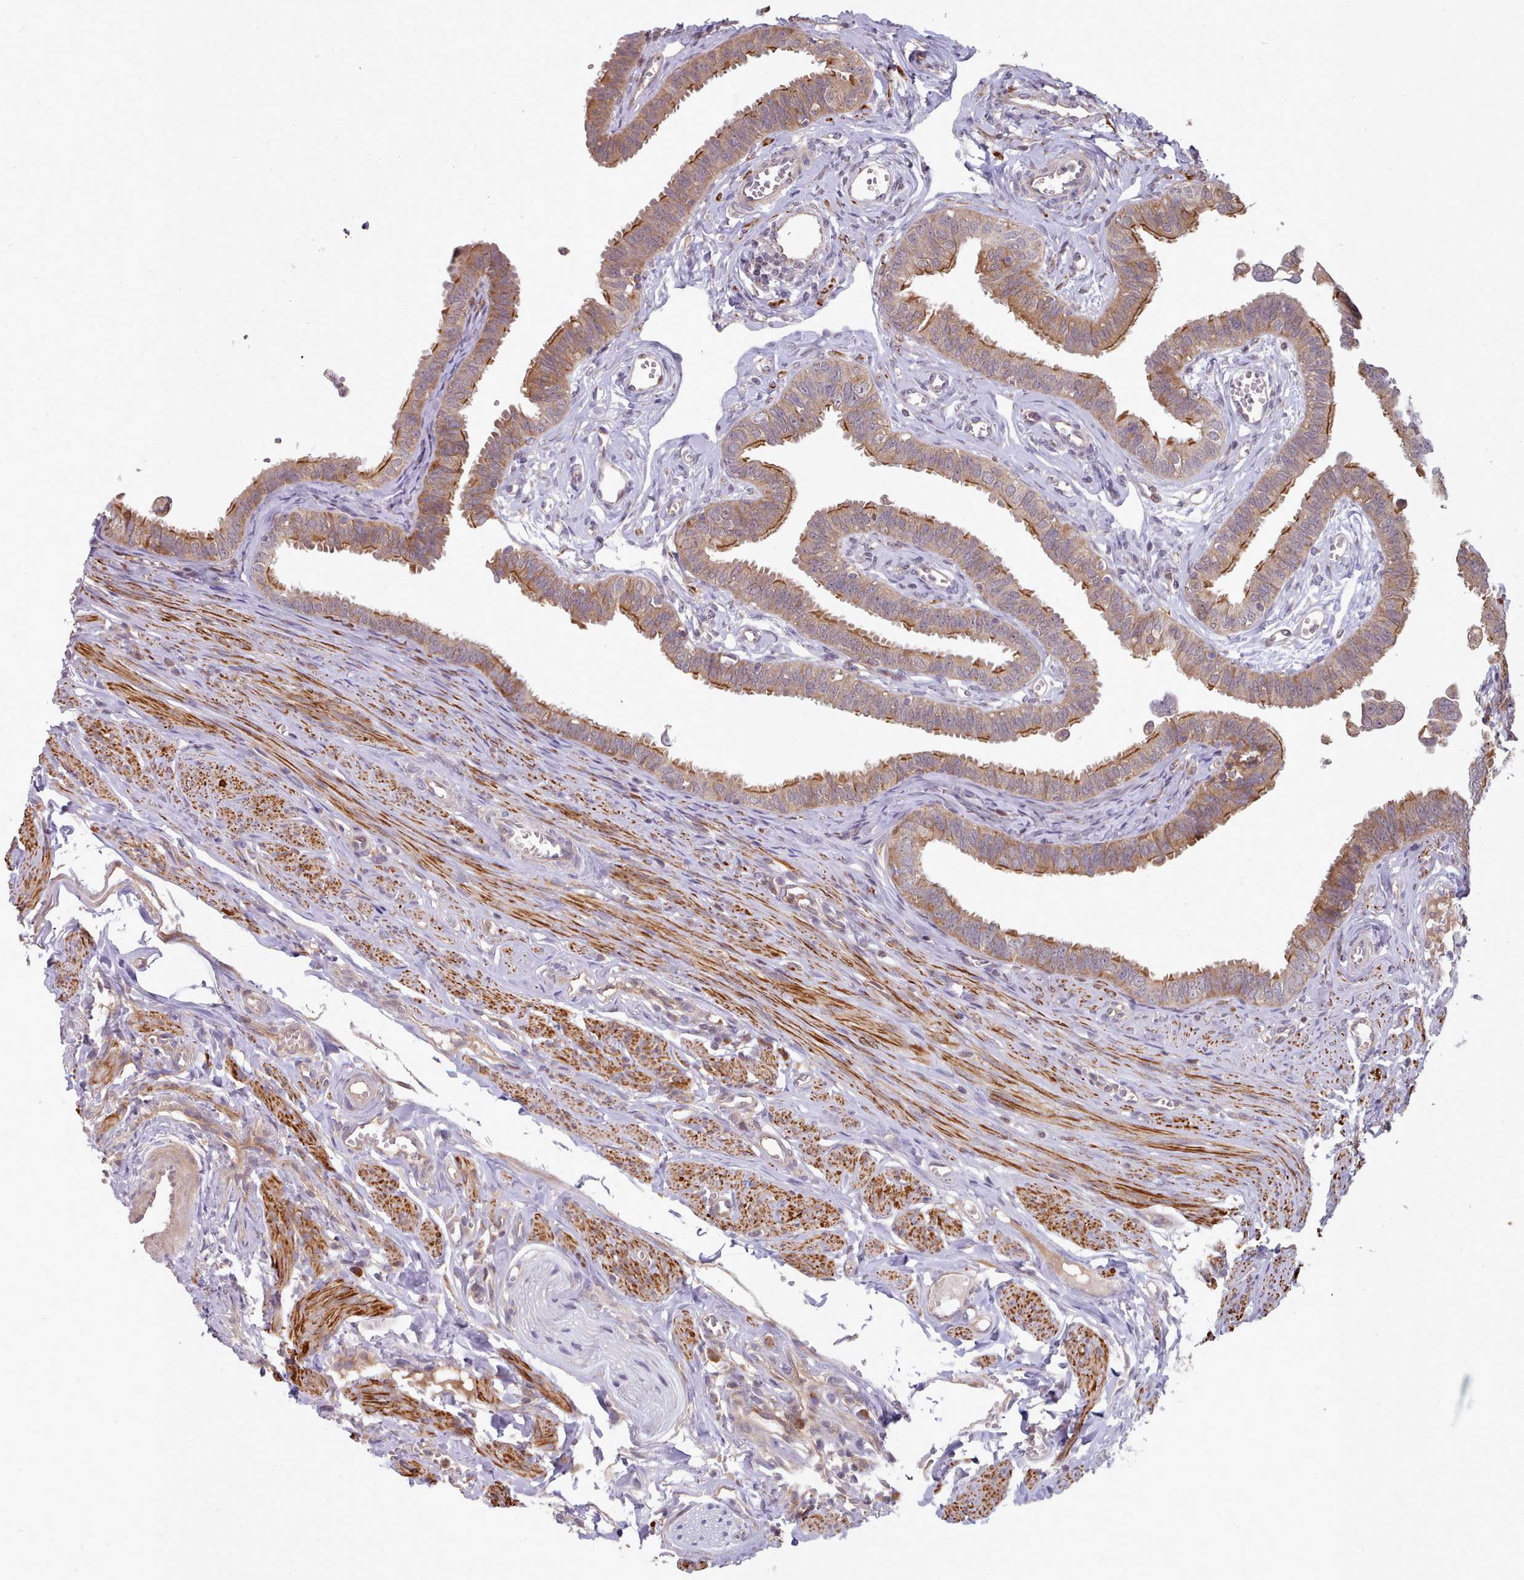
{"staining": {"intensity": "moderate", "quantity": ">75%", "location": "cytoplasmic/membranous"}, "tissue": "fallopian tube", "cell_type": "Glandular cells", "image_type": "normal", "snomed": [{"axis": "morphology", "description": "Normal tissue, NOS"}, {"axis": "morphology", "description": "Carcinoma, NOS"}, {"axis": "topography", "description": "Fallopian tube"}, {"axis": "topography", "description": "Ovary"}], "caption": "Immunohistochemical staining of normal human fallopian tube displays moderate cytoplasmic/membranous protein expression in about >75% of glandular cells. (DAB IHC with brightfield microscopy, high magnification).", "gene": "TRIM26", "patient": {"sex": "female", "age": 59}}